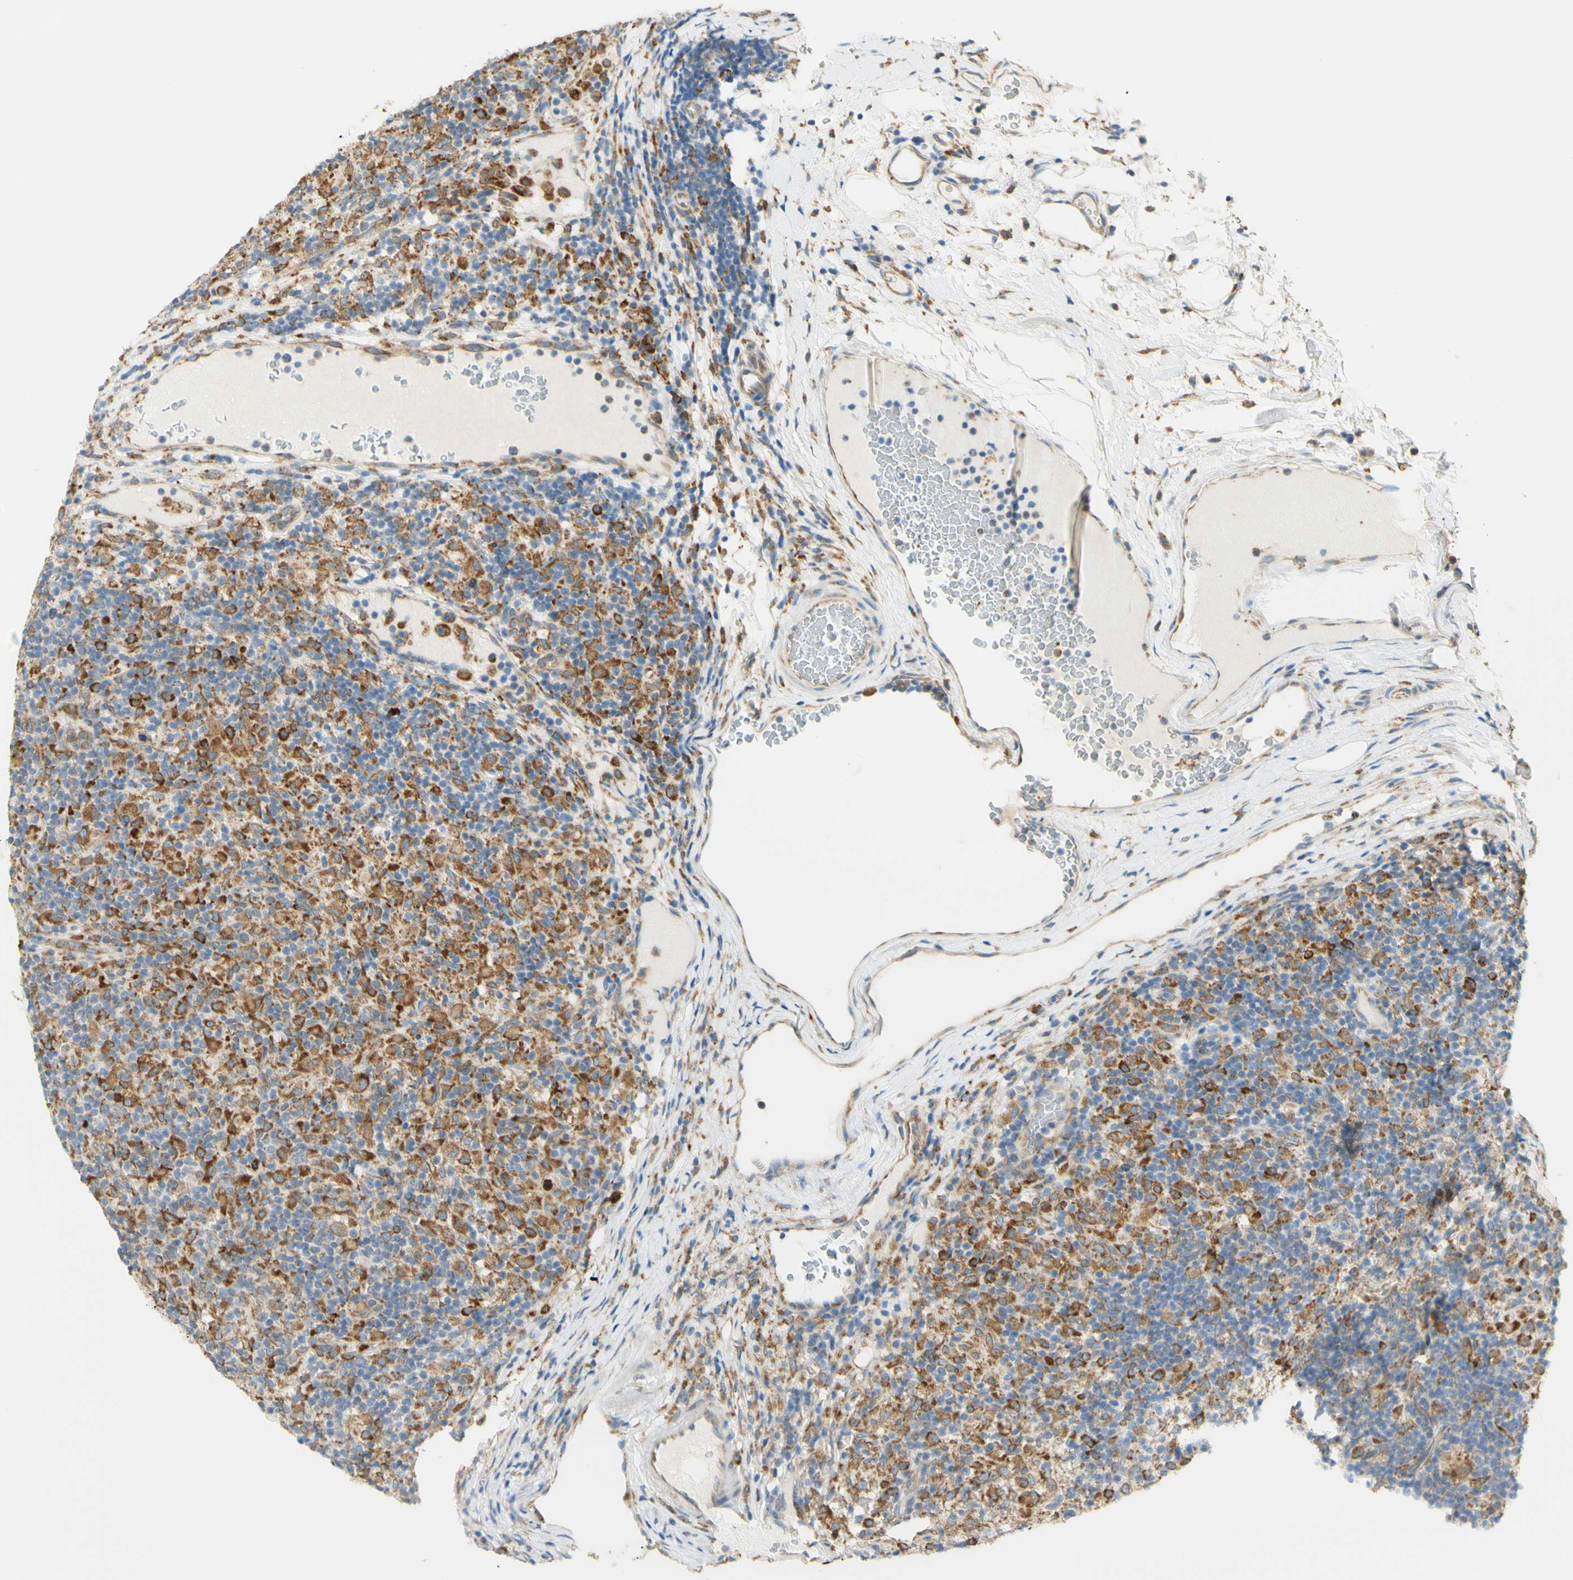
{"staining": {"intensity": "moderate", "quantity": ">75%", "location": "cytoplasmic/membranous"}, "tissue": "lymphoma", "cell_type": "Tumor cells", "image_type": "cancer", "snomed": [{"axis": "morphology", "description": "Hodgkin's disease, NOS"}, {"axis": "topography", "description": "Lymph node"}], "caption": "Hodgkin's disease stained with a brown dye shows moderate cytoplasmic/membranous positive positivity in about >75% of tumor cells.", "gene": "MANF", "patient": {"sex": "male", "age": 70}}